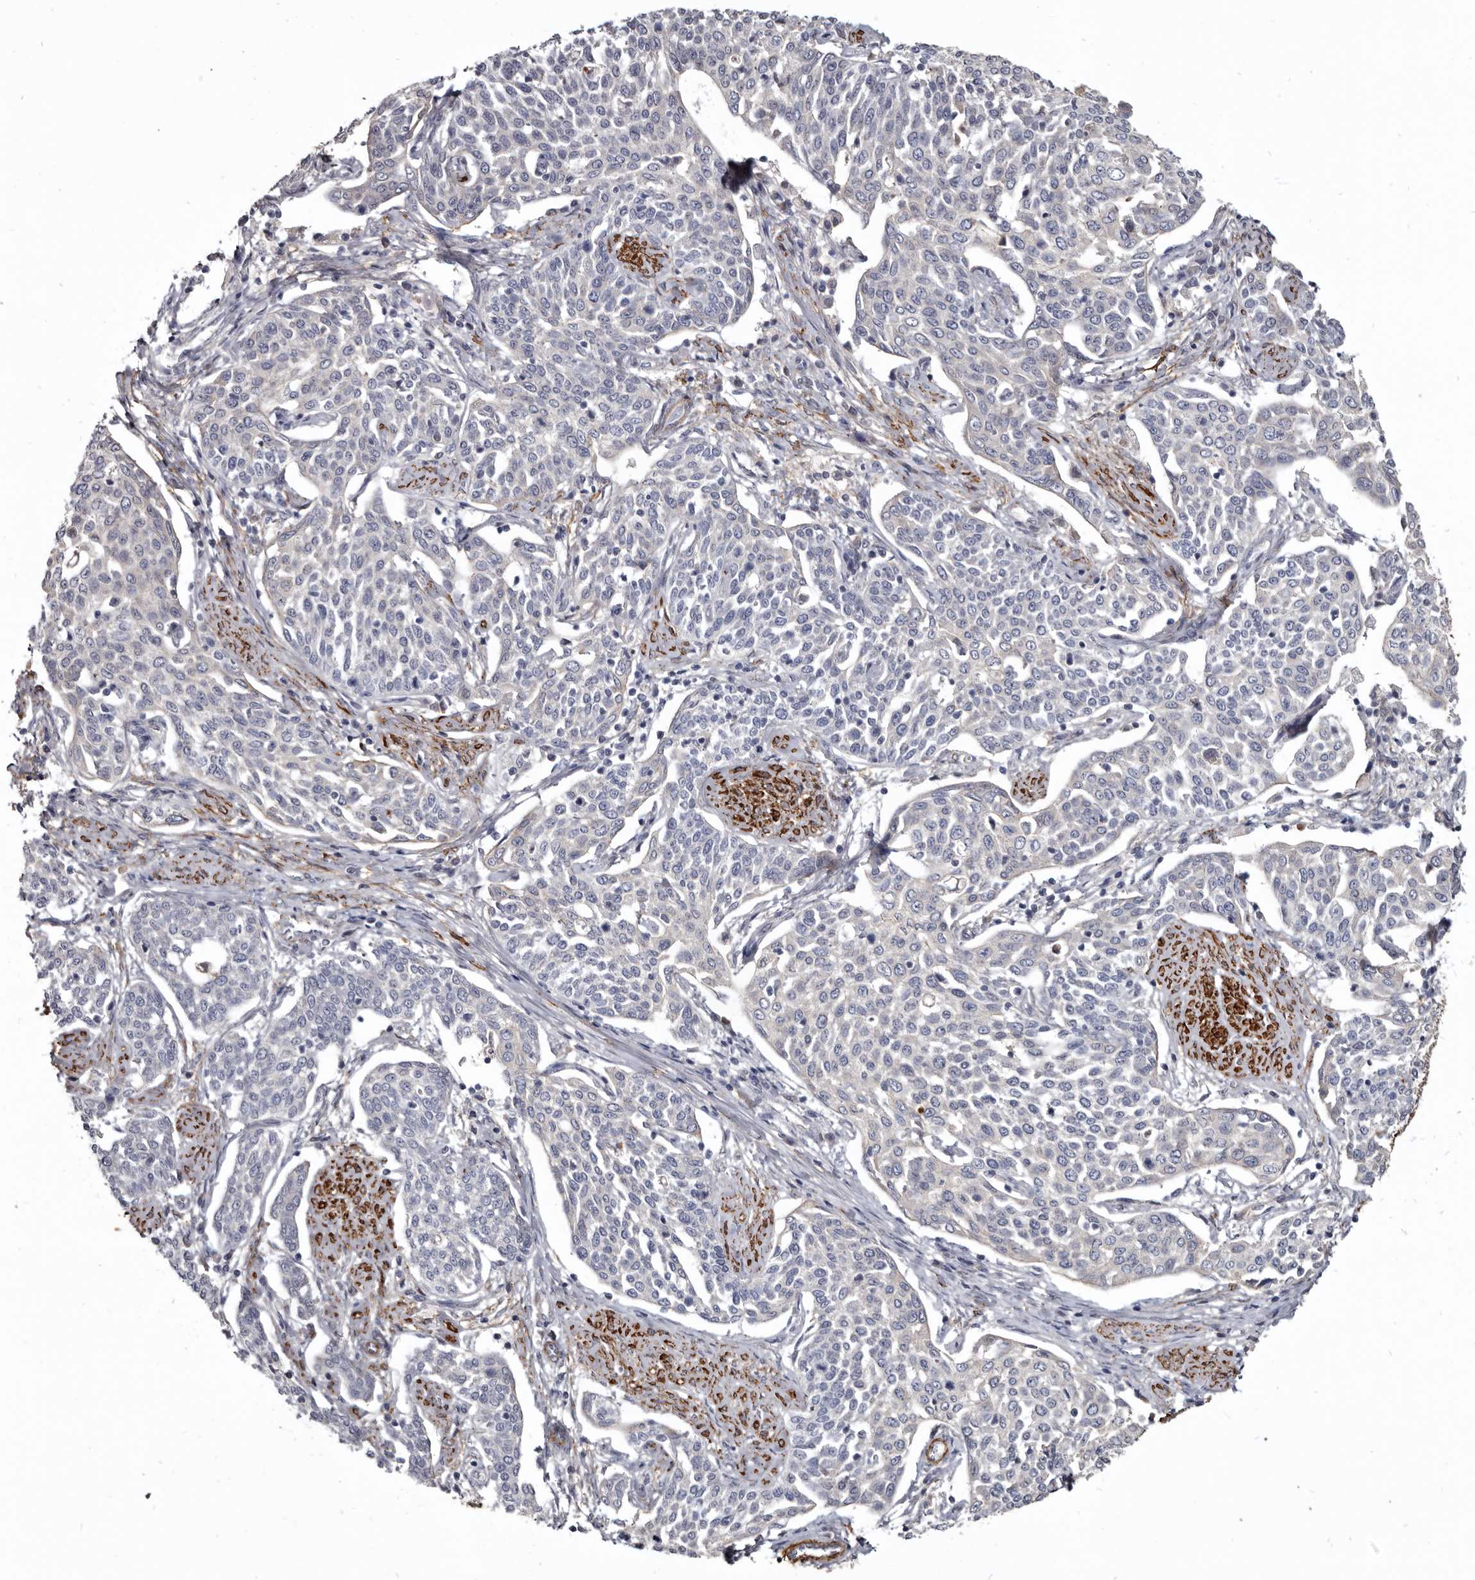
{"staining": {"intensity": "negative", "quantity": "none", "location": "none"}, "tissue": "cervical cancer", "cell_type": "Tumor cells", "image_type": "cancer", "snomed": [{"axis": "morphology", "description": "Squamous cell carcinoma, NOS"}, {"axis": "topography", "description": "Cervix"}], "caption": "Micrograph shows no protein expression in tumor cells of squamous cell carcinoma (cervical) tissue. (DAB (3,3'-diaminobenzidine) immunohistochemistry (IHC), high magnification).", "gene": "CGN", "patient": {"sex": "female", "age": 34}}